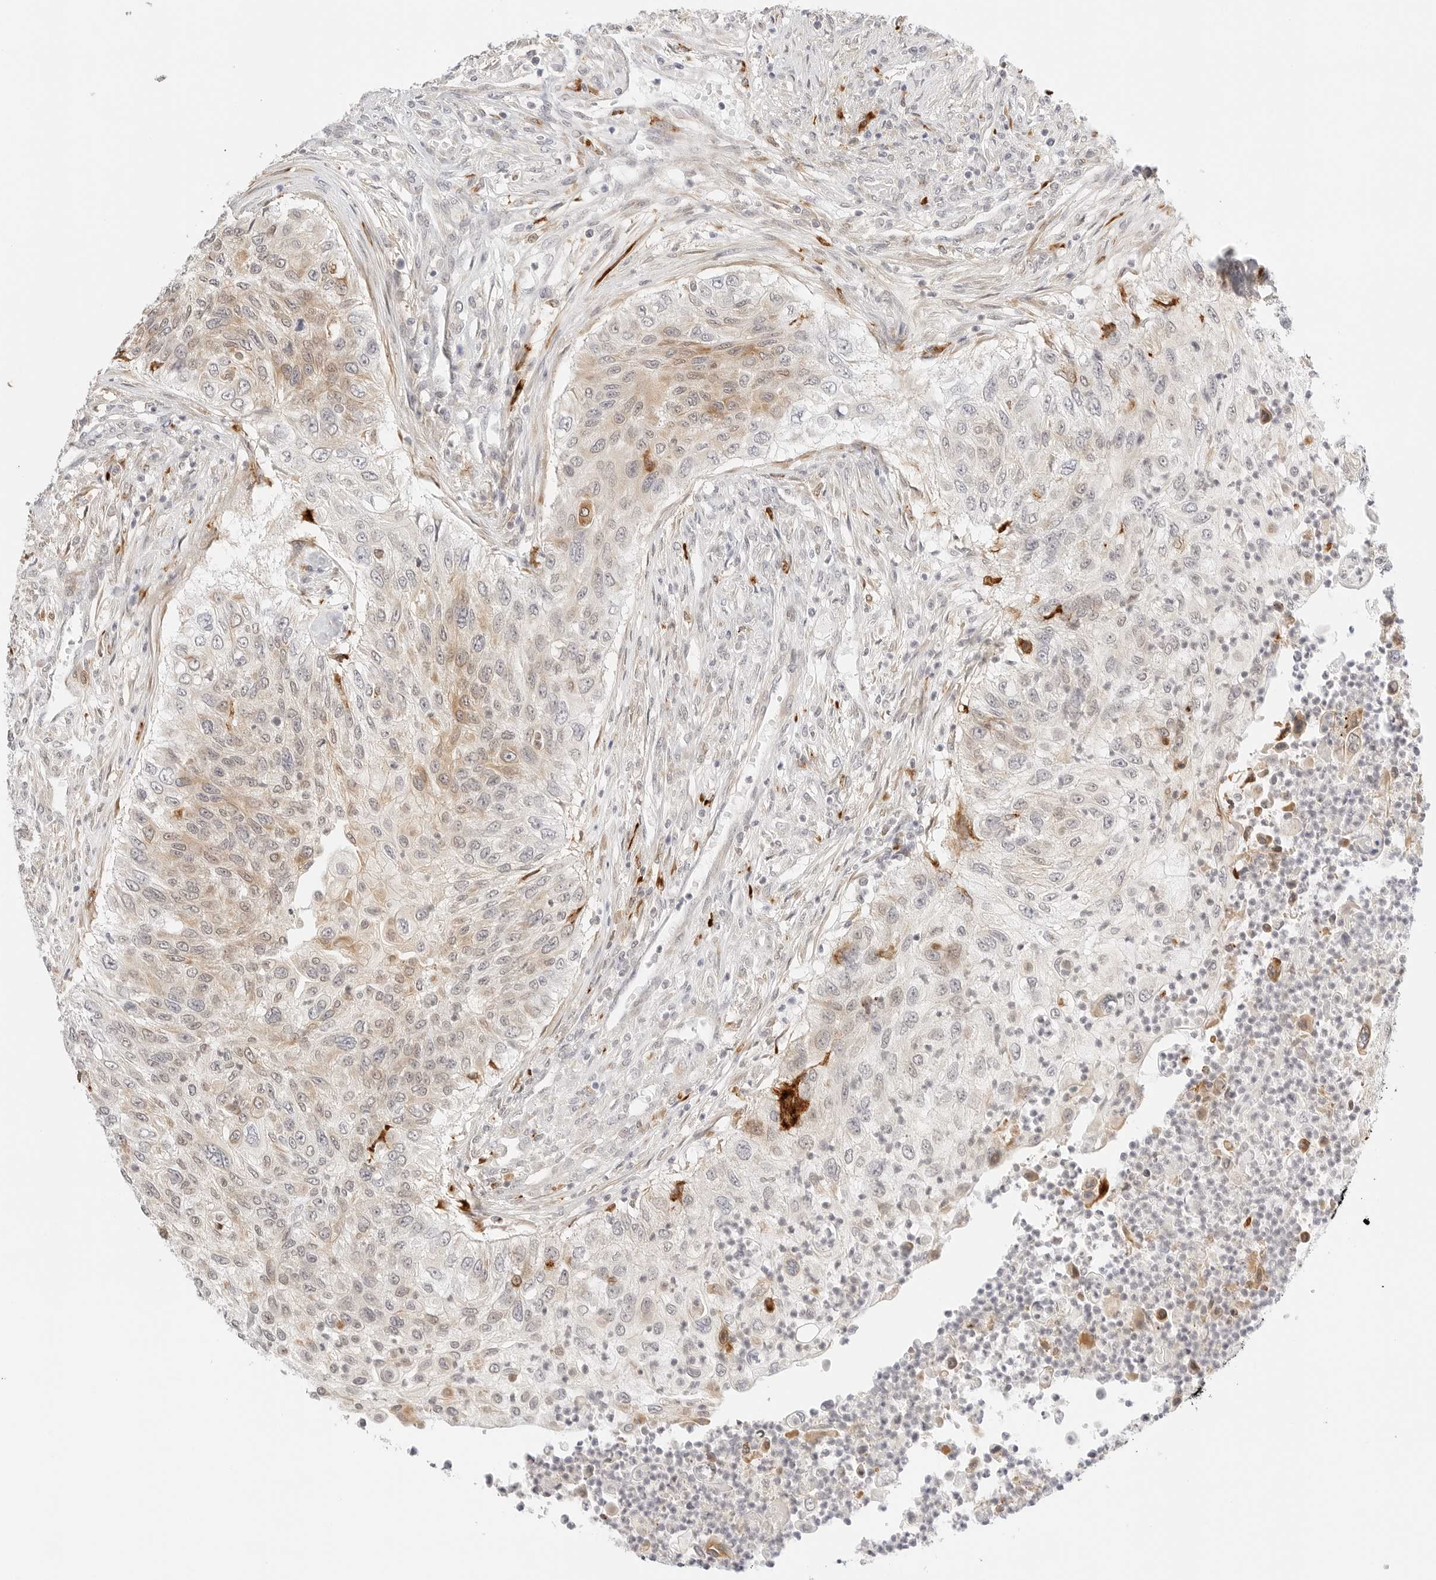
{"staining": {"intensity": "moderate", "quantity": "<25%", "location": "cytoplasmic/membranous,nuclear"}, "tissue": "urothelial cancer", "cell_type": "Tumor cells", "image_type": "cancer", "snomed": [{"axis": "morphology", "description": "Urothelial carcinoma, High grade"}, {"axis": "topography", "description": "Urinary bladder"}], "caption": "High-magnification brightfield microscopy of high-grade urothelial carcinoma stained with DAB (brown) and counterstained with hematoxylin (blue). tumor cells exhibit moderate cytoplasmic/membranous and nuclear expression is appreciated in approximately<25% of cells.", "gene": "TEKT2", "patient": {"sex": "female", "age": 60}}